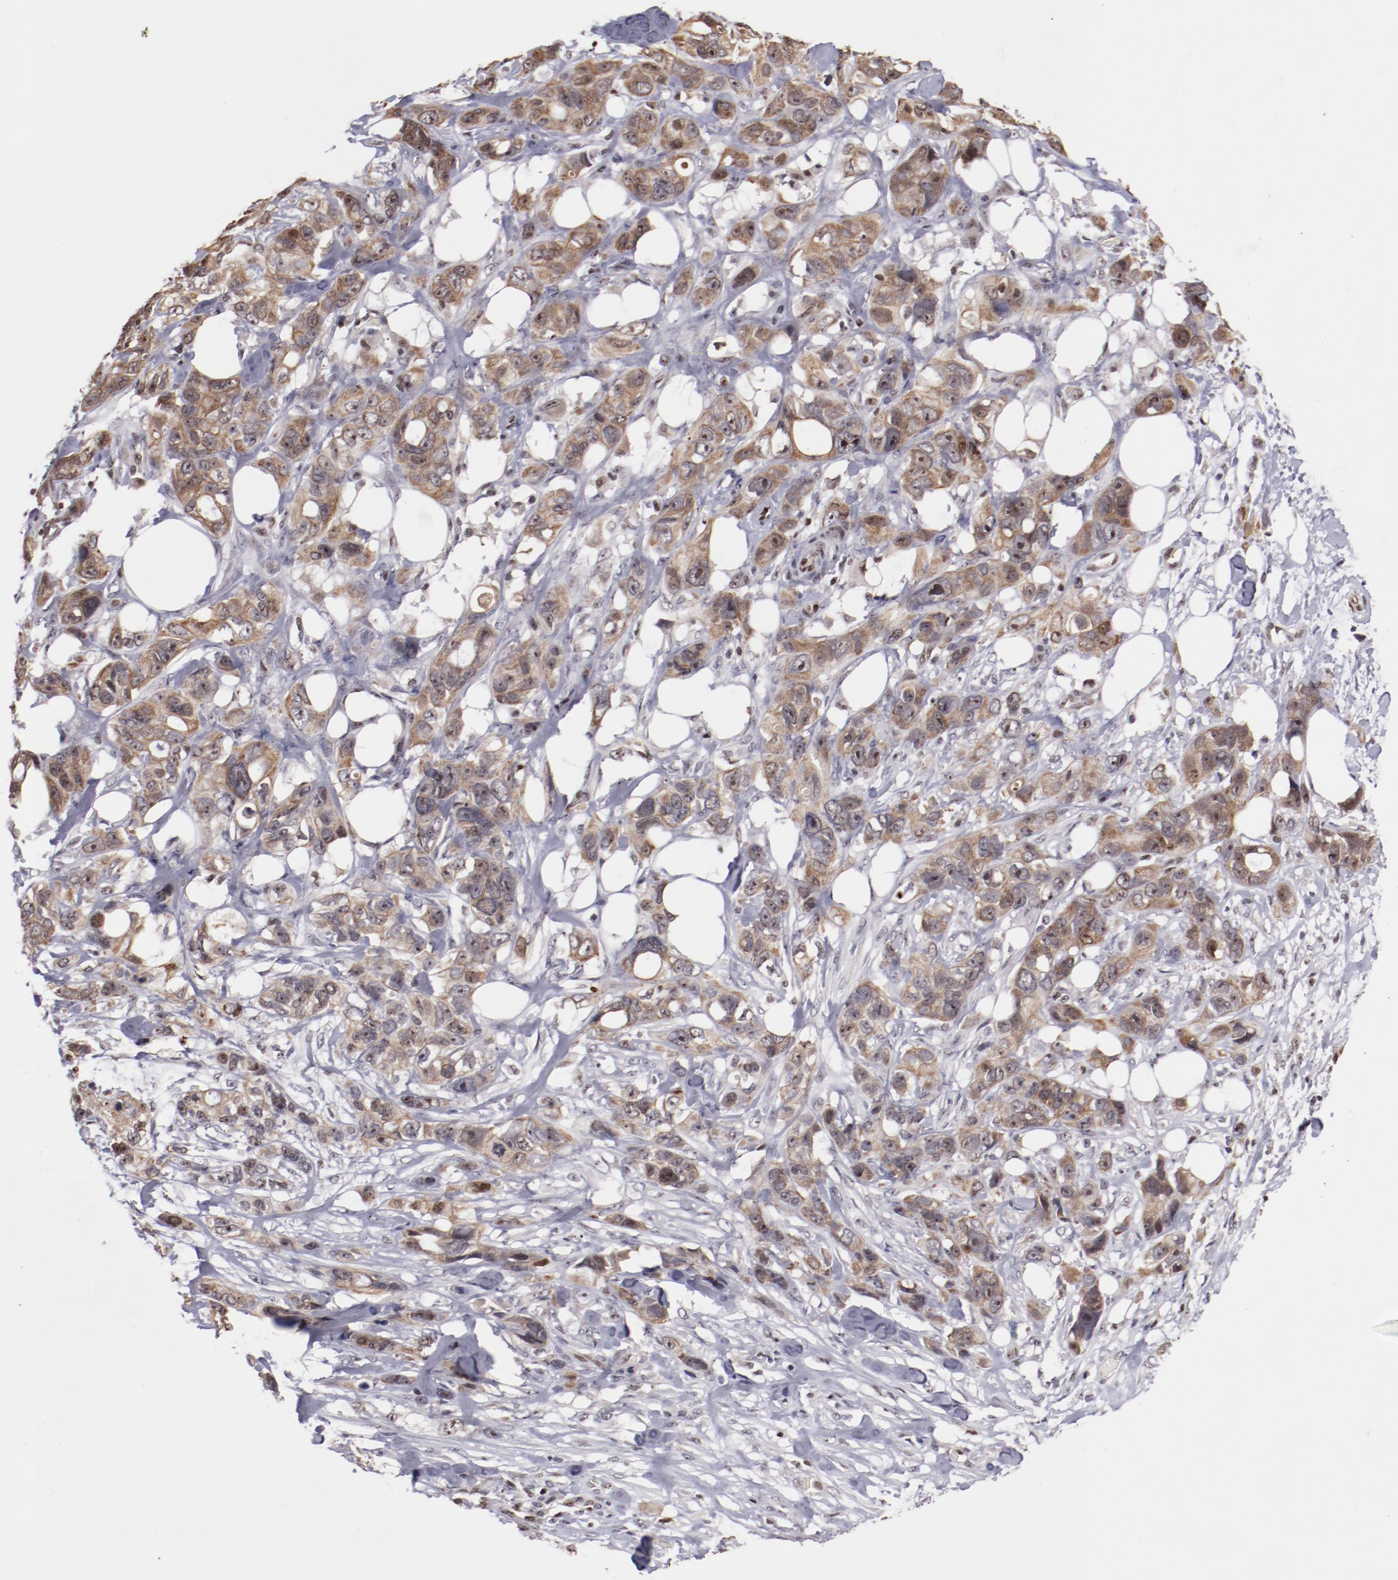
{"staining": {"intensity": "weak", "quantity": "25%-75%", "location": "cytoplasmic/membranous,nuclear"}, "tissue": "stomach cancer", "cell_type": "Tumor cells", "image_type": "cancer", "snomed": [{"axis": "morphology", "description": "Adenocarcinoma, NOS"}, {"axis": "topography", "description": "Stomach, upper"}], "caption": "Immunohistochemistry staining of adenocarcinoma (stomach), which displays low levels of weak cytoplasmic/membranous and nuclear staining in about 25%-75% of tumor cells indicating weak cytoplasmic/membranous and nuclear protein expression. The staining was performed using DAB (3,3'-diaminobenzidine) (brown) for protein detection and nuclei were counterstained in hematoxylin (blue).", "gene": "DDX24", "patient": {"sex": "male", "age": 47}}